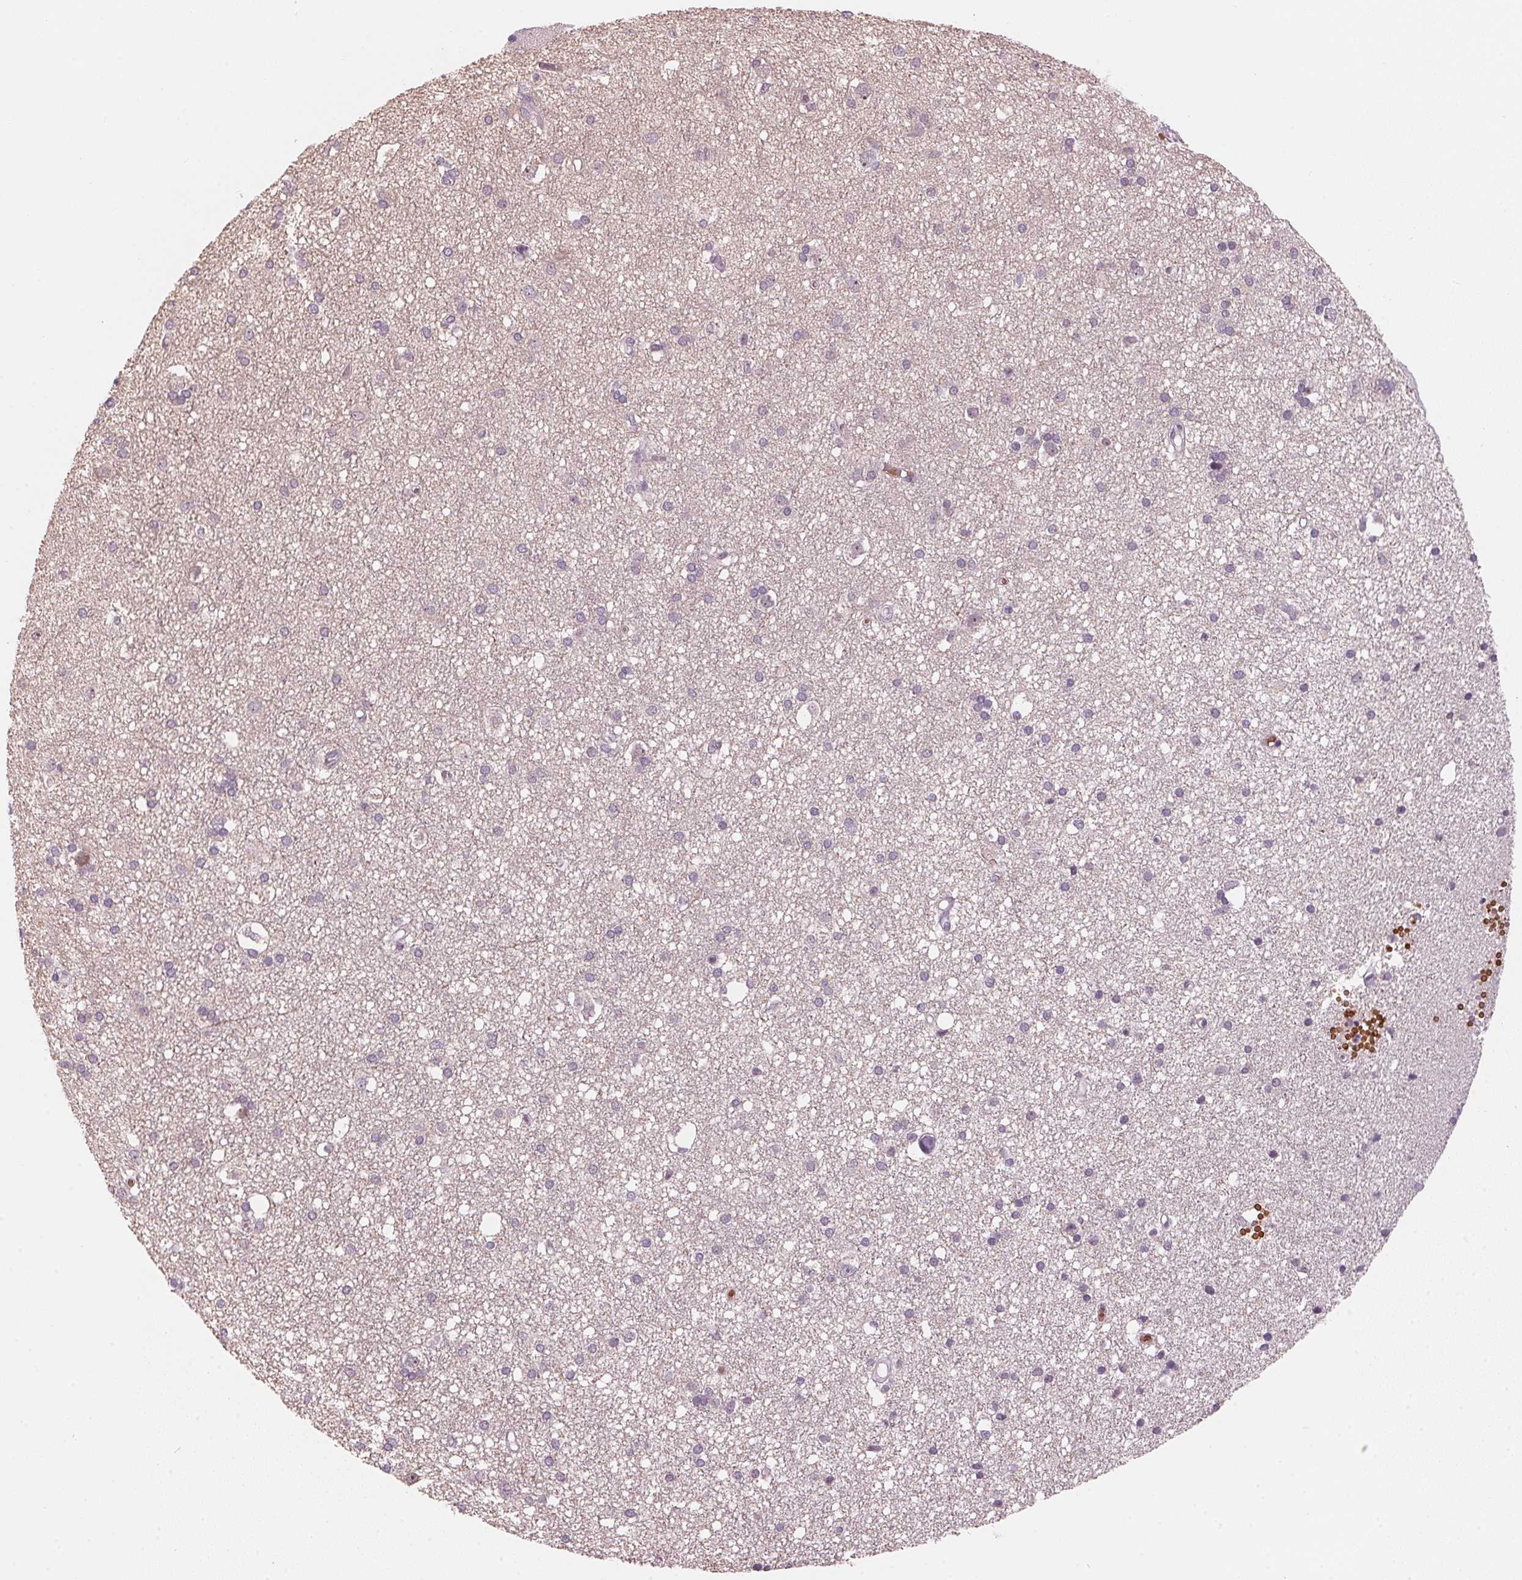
{"staining": {"intensity": "negative", "quantity": "none", "location": "none"}, "tissue": "cerebral cortex", "cell_type": "Endothelial cells", "image_type": "normal", "snomed": [{"axis": "morphology", "description": "Normal tissue, NOS"}, {"axis": "morphology", "description": "Glioma, malignant, High grade"}, {"axis": "topography", "description": "Cerebral cortex"}], "caption": "This histopathology image is of normal cerebral cortex stained with immunohistochemistry (IHC) to label a protein in brown with the nuclei are counter-stained blue. There is no positivity in endothelial cells. (IHC, brightfield microscopy, high magnification).", "gene": "DNTTIP2", "patient": {"sex": "male", "age": 71}}